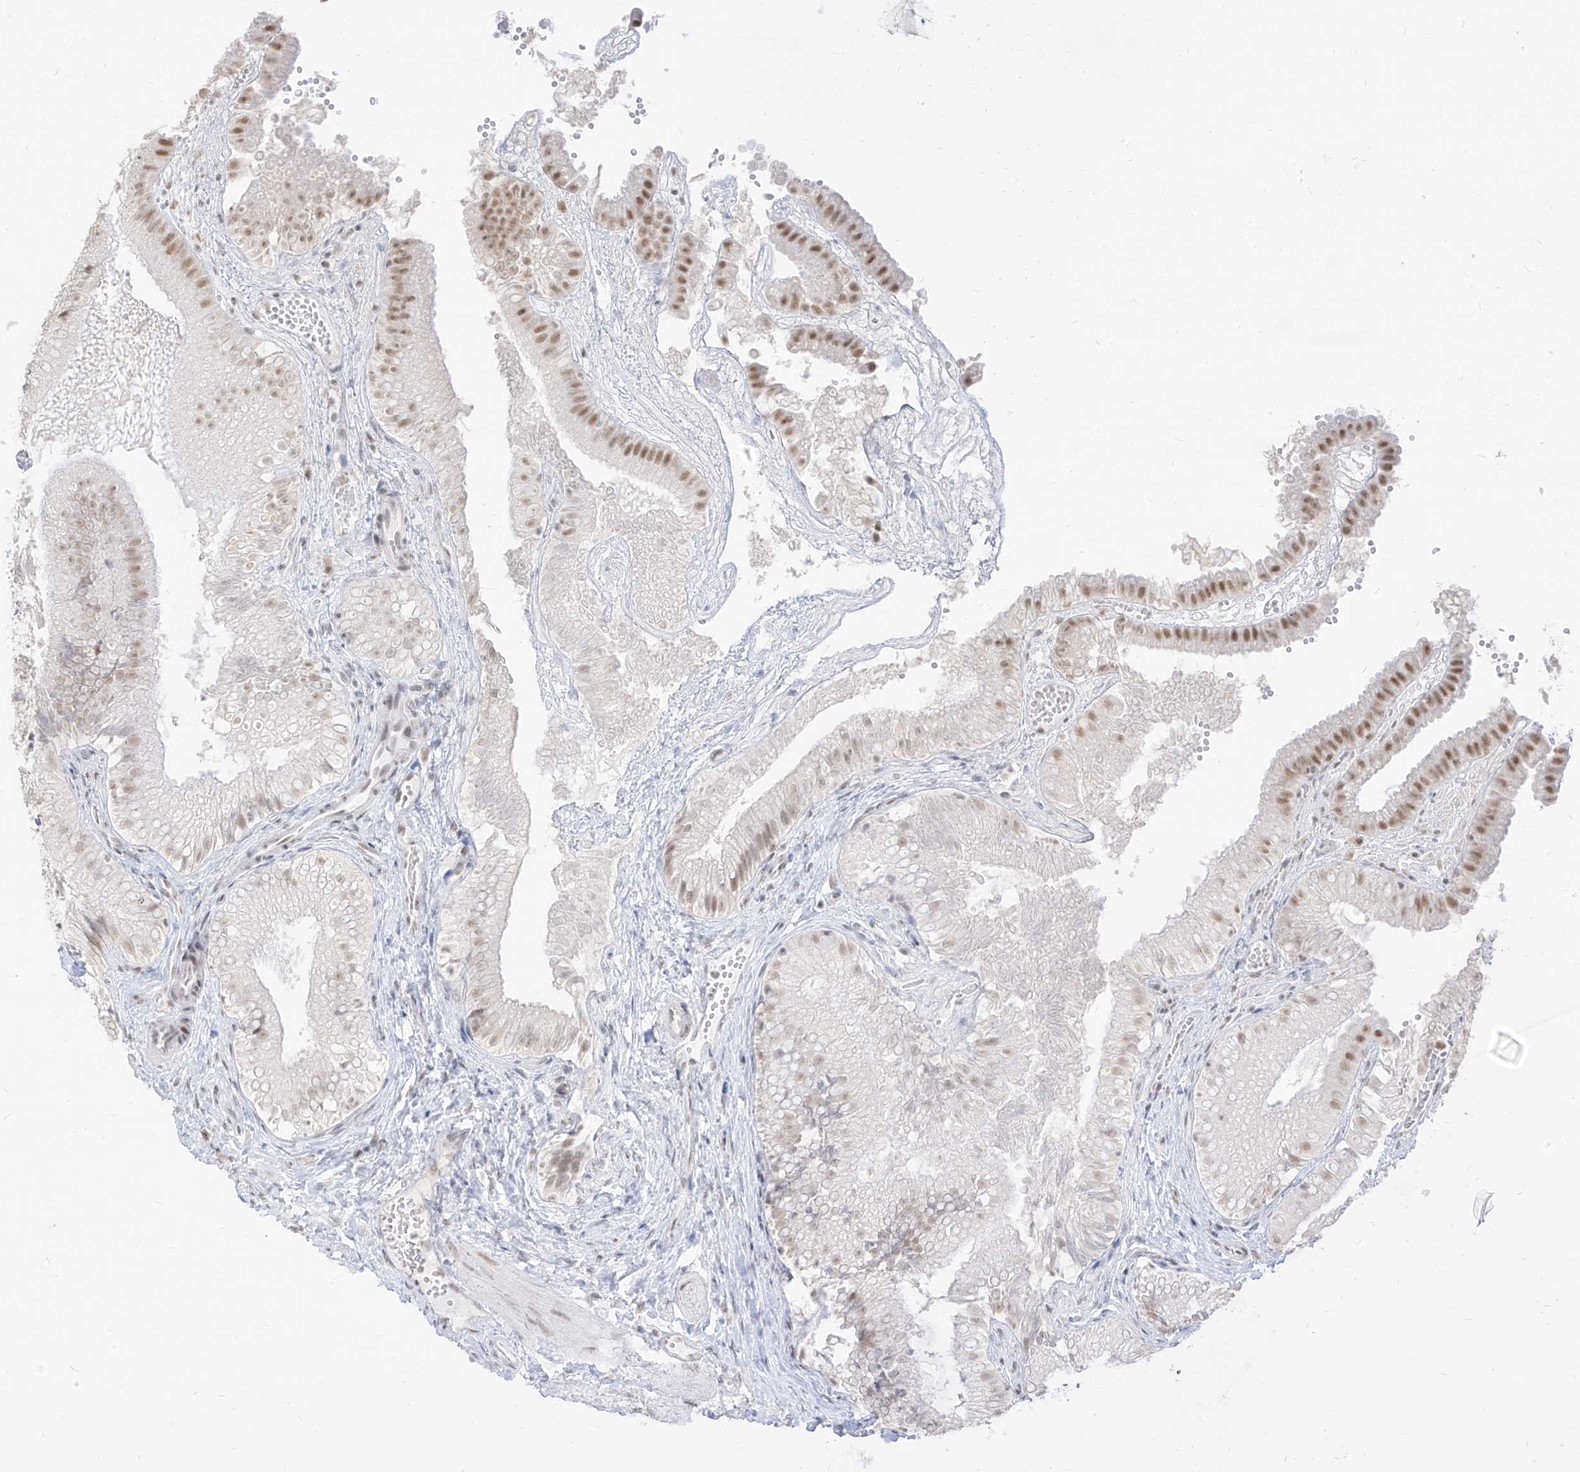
{"staining": {"intensity": "moderate", "quantity": "25%-75%", "location": "nuclear"}, "tissue": "gallbladder", "cell_type": "Glandular cells", "image_type": "normal", "snomed": [{"axis": "morphology", "description": "Normal tissue, NOS"}, {"axis": "topography", "description": "Gallbladder"}], "caption": "Immunohistochemistry (IHC) of unremarkable gallbladder exhibits medium levels of moderate nuclear expression in about 25%-75% of glandular cells.", "gene": "SUPT5H", "patient": {"sex": "female", "age": 30}}